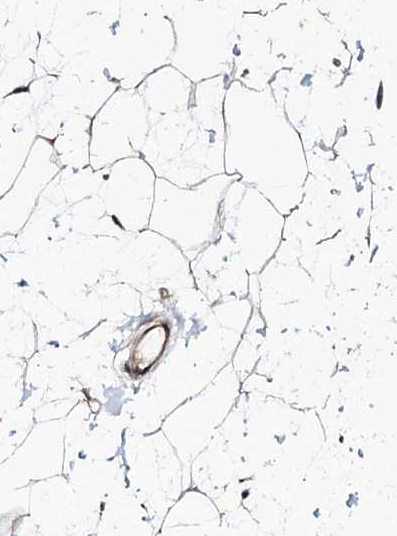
{"staining": {"intensity": "weak", "quantity": "<25%", "location": "nuclear"}, "tissue": "breast", "cell_type": "Adipocytes", "image_type": "normal", "snomed": [{"axis": "morphology", "description": "Normal tissue, NOS"}, {"axis": "morphology", "description": "Adenoma, NOS"}, {"axis": "topography", "description": "Breast"}], "caption": "This is an IHC image of unremarkable breast. There is no positivity in adipocytes.", "gene": "RRP9", "patient": {"sex": "female", "age": 23}}